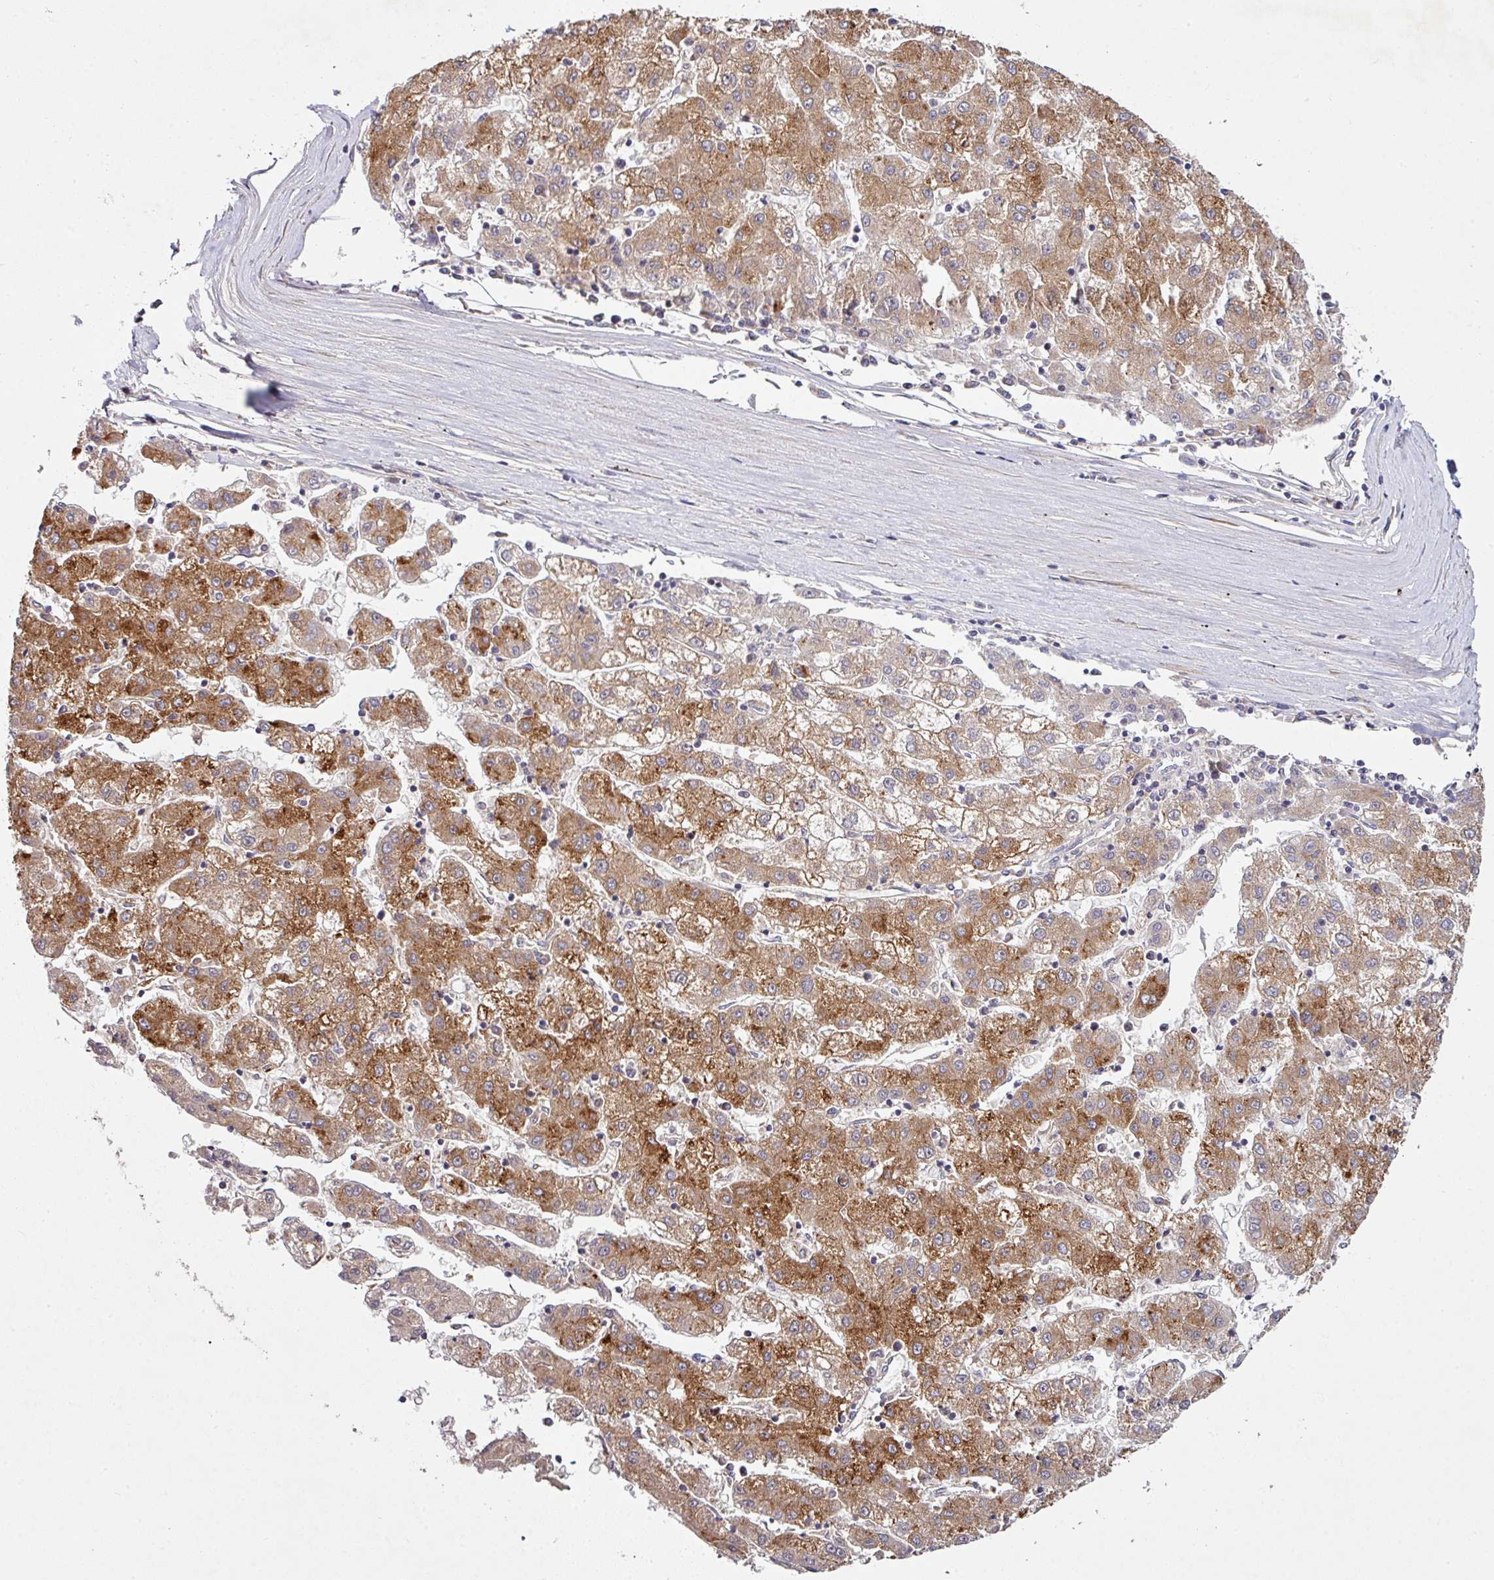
{"staining": {"intensity": "moderate", "quantity": ">75%", "location": "cytoplasmic/membranous"}, "tissue": "liver cancer", "cell_type": "Tumor cells", "image_type": "cancer", "snomed": [{"axis": "morphology", "description": "Carcinoma, Hepatocellular, NOS"}, {"axis": "topography", "description": "Liver"}], "caption": "Hepatocellular carcinoma (liver) was stained to show a protein in brown. There is medium levels of moderate cytoplasmic/membranous positivity in approximately >75% of tumor cells.", "gene": "AEBP2", "patient": {"sex": "male", "age": 72}}